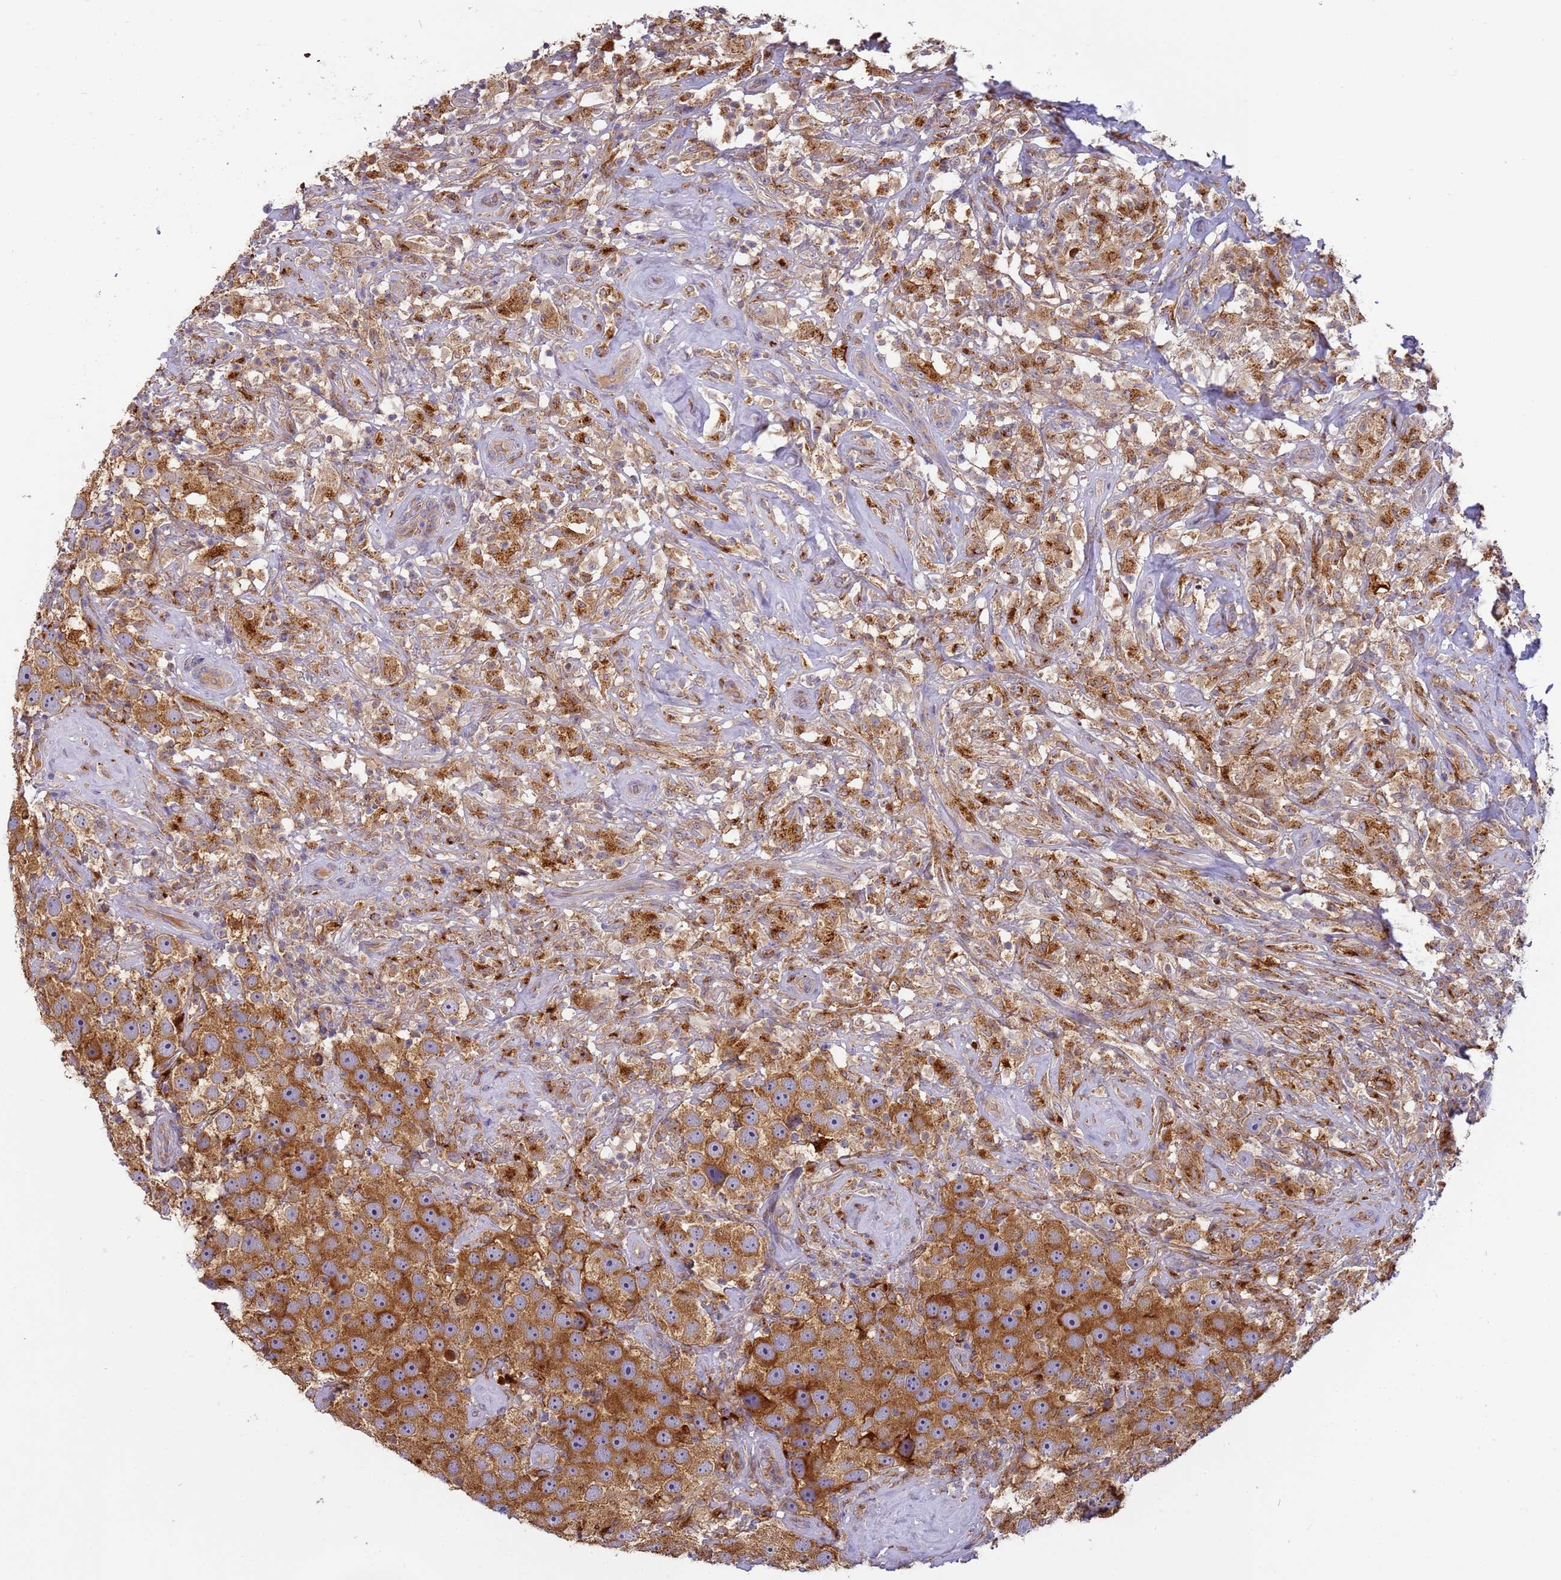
{"staining": {"intensity": "moderate", "quantity": ">75%", "location": "cytoplasmic/membranous,nuclear"}, "tissue": "testis cancer", "cell_type": "Tumor cells", "image_type": "cancer", "snomed": [{"axis": "morphology", "description": "Seminoma, NOS"}, {"axis": "topography", "description": "Testis"}], "caption": "IHC image of neoplastic tissue: seminoma (testis) stained using IHC reveals medium levels of moderate protein expression localized specifically in the cytoplasmic/membranous and nuclear of tumor cells, appearing as a cytoplasmic/membranous and nuclear brown color.", "gene": "M6PR", "patient": {"sex": "male", "age": 49}}